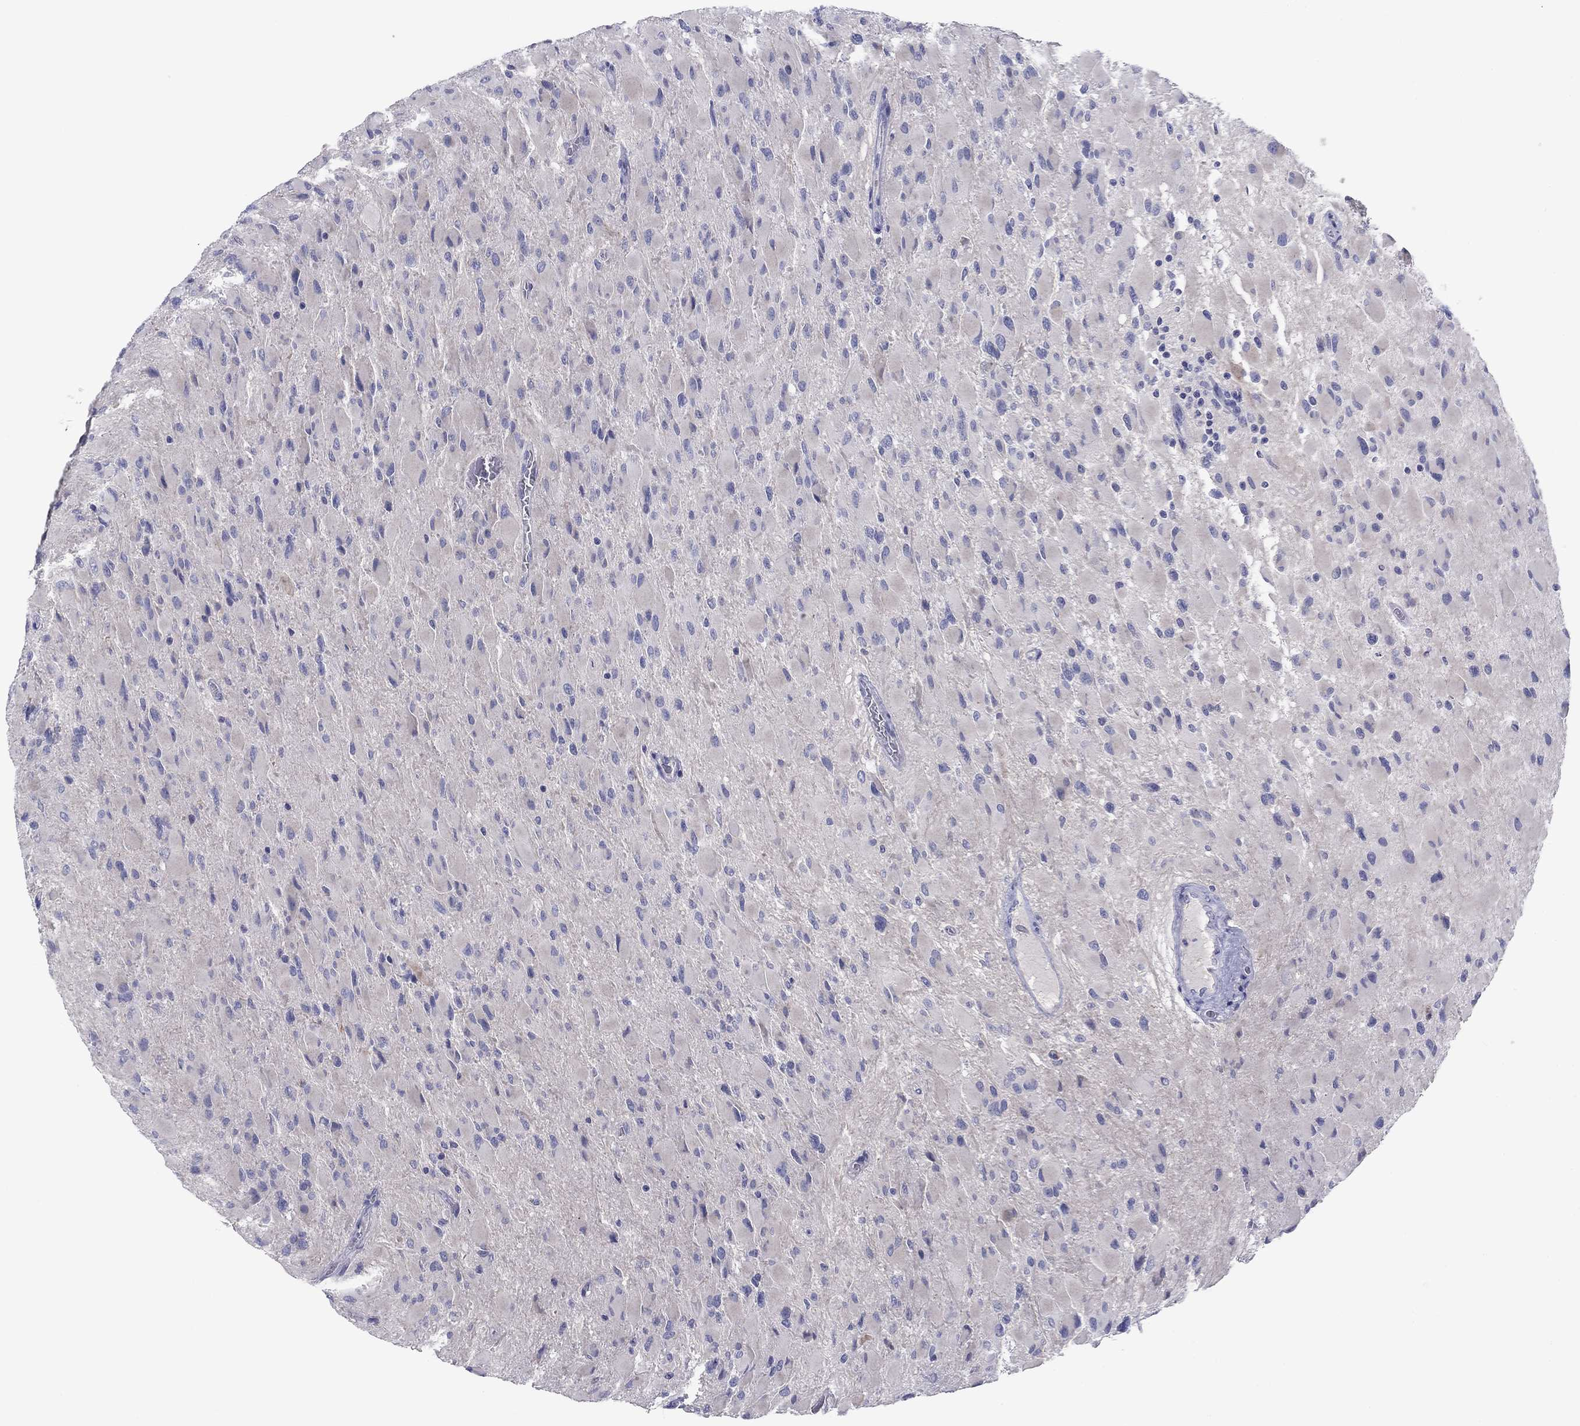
{"staining": {"intensity": "negative", "quantity": "none", "location": "none"}, "tissue": "glioma", "cell_type": "Tumor cells", "image_type": "cancer", "snomed": [{"axis": "morphology", "description": "Glioma, malignant, High grade"}, {"axis": "topography", "description": "Cerebral cortex"}], "caption": "The immunohistochemistry photomicrograph has no significant positivity in tumor cells of high-grade glioma (malignant) tissue.", "gene": "GRK7", "patient": {"sex": "female", "age": 36}}